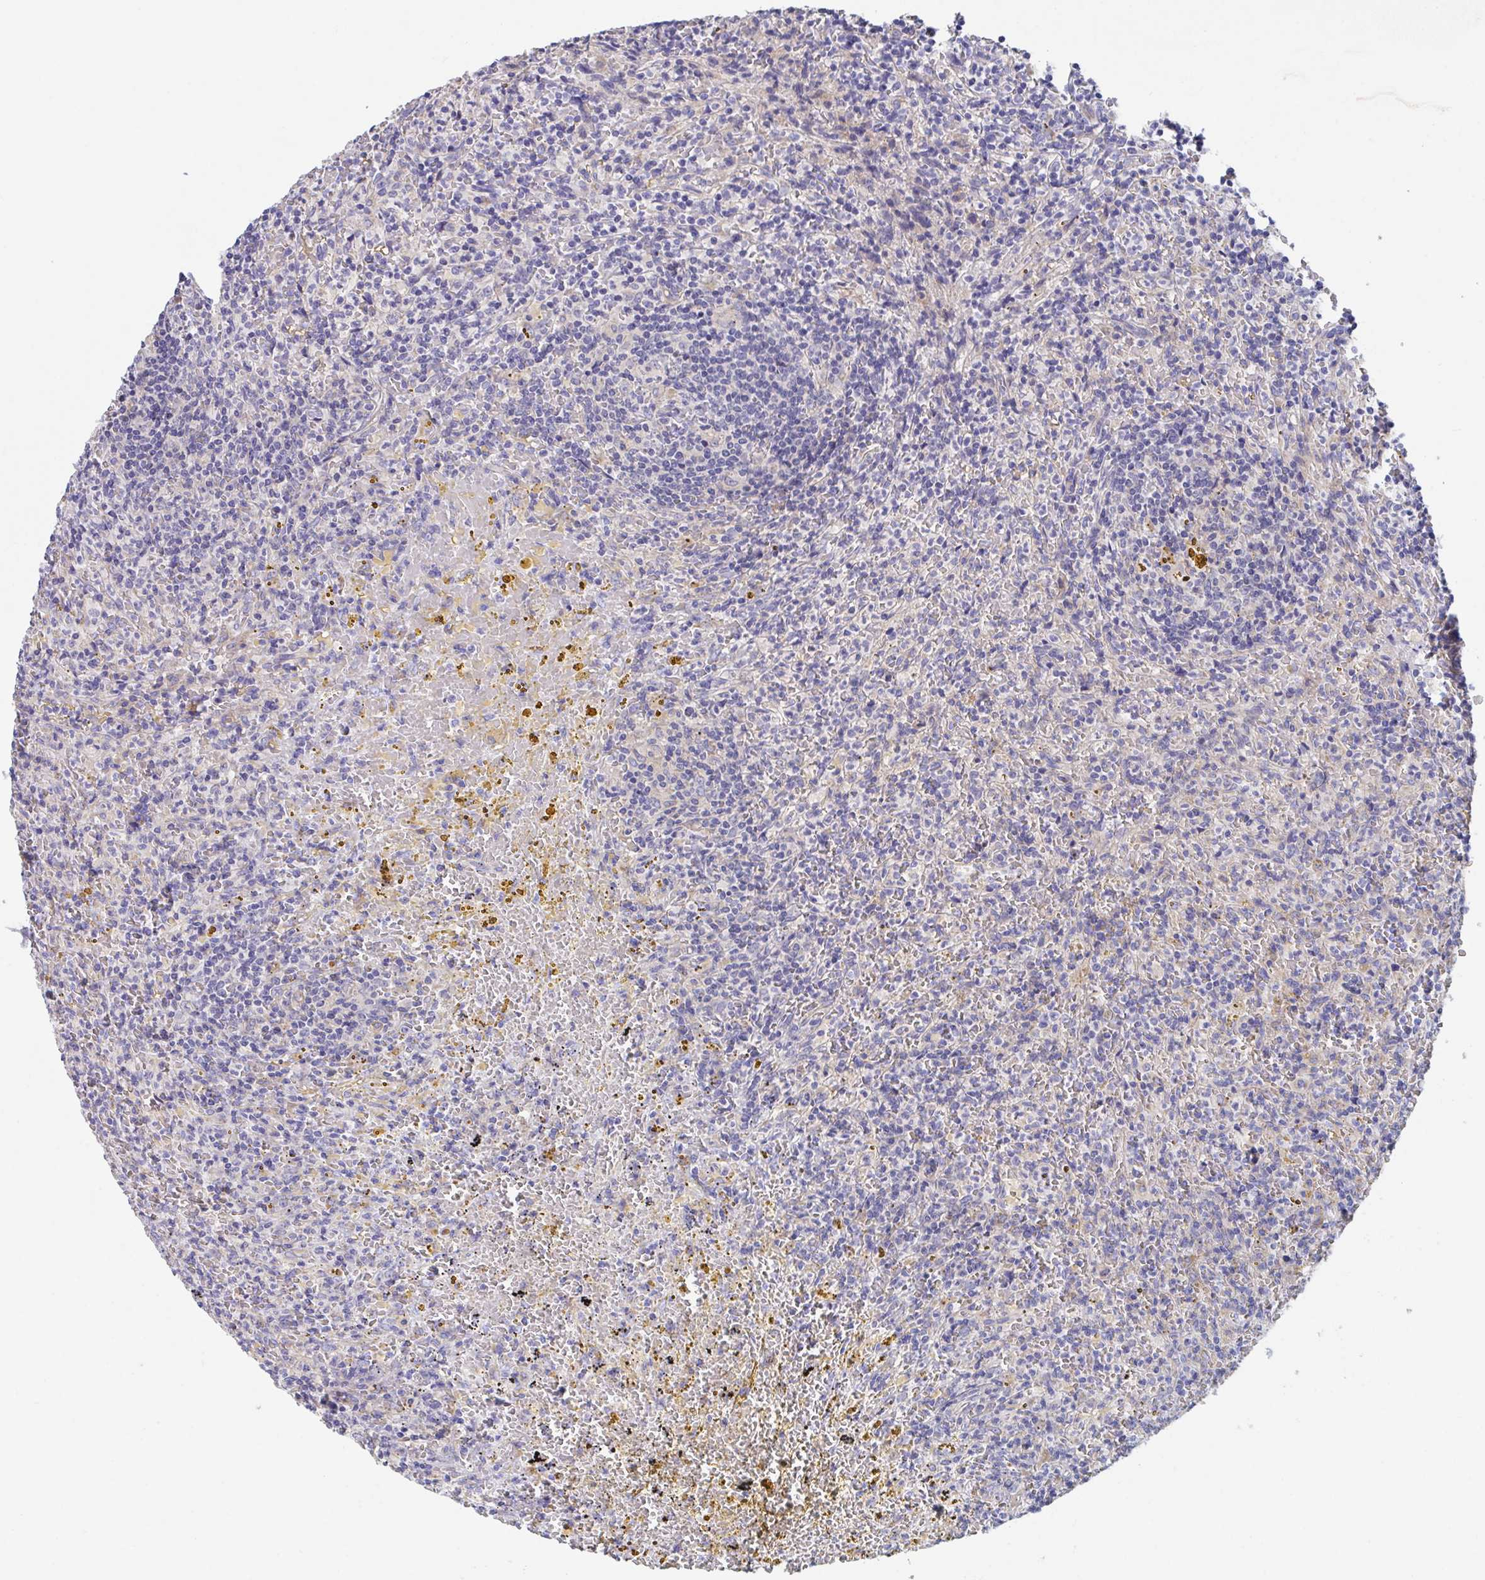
{"staining": {"intensity": "negative", "quantity": "none", "location": "none"}, "tissue": "lymphoma", "cell_type": "Tumor cells", "image_type": "cancer", "snomed": [{"axis": "morphology", "description": "Malignant lymphoma, non-Hodgkin's type, Low grade"}, {"axis": "topography", "description": "Spleen"}], "caption": "This is an IHC histopathology image of human lymphoma. There is no expression in tumor cells.", "gene": "ZNF561", "patient": {"sex": "female", "age": 70}}